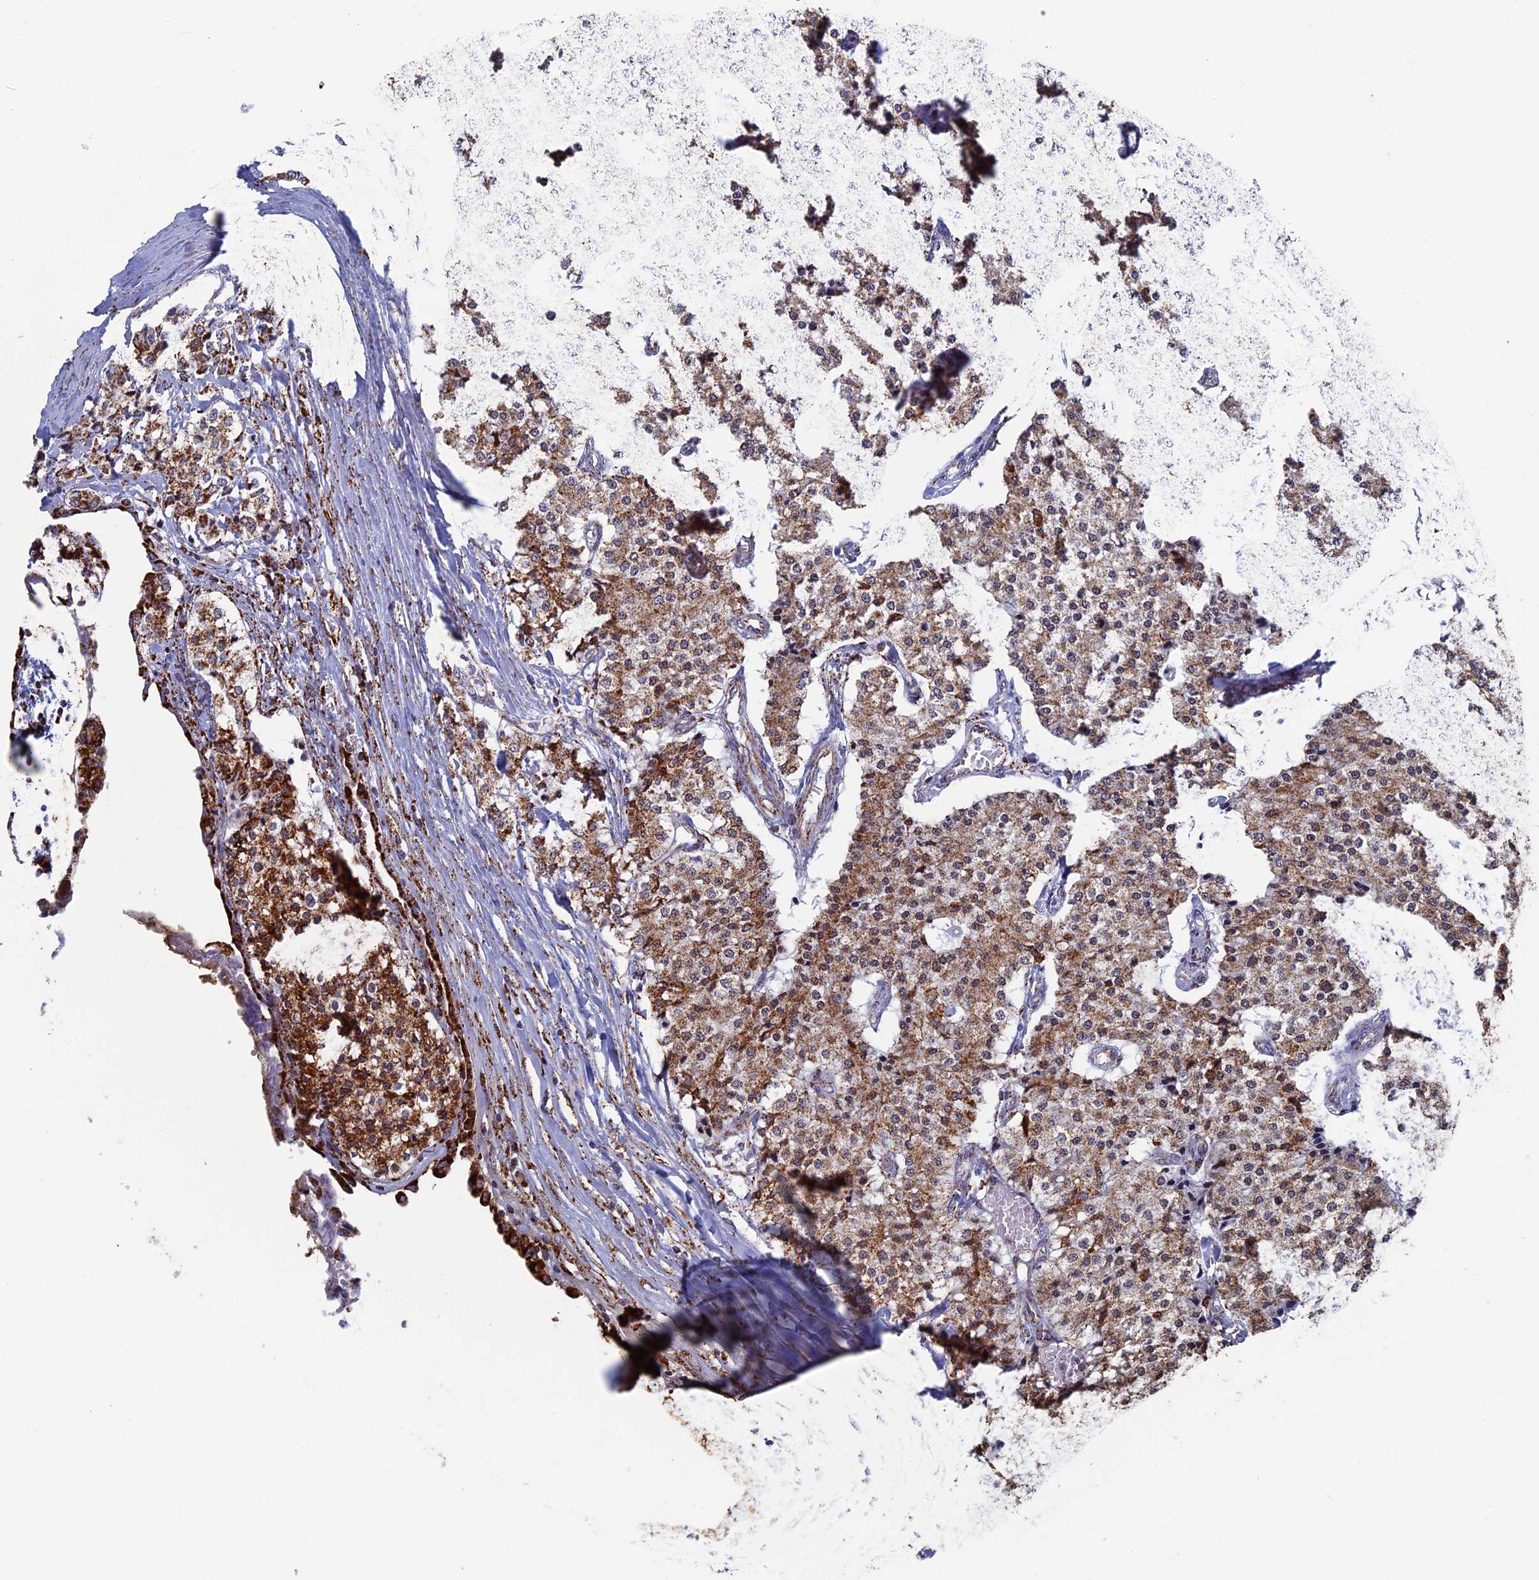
{"staining": {"intensity": "moderate", "quantity": ">75%", "location": "cytoplasmic/membranous"}, "tissue": "carcinoid", "cell_type": "Tumor cells", "image_type": "cancer", "snomed": [{"axis": "morphology", "description": "Carcinoid, malignant, NOS"}, {"axis": "topography", "description": "Colon"}], "caption": "Protein analysis of carcinoid tissue displays moderate cytoplasmic/membranous expression in about >75% of tumor cells.", "gene": "SEC24D", "patient": {"sex": "female", "age": 52}}